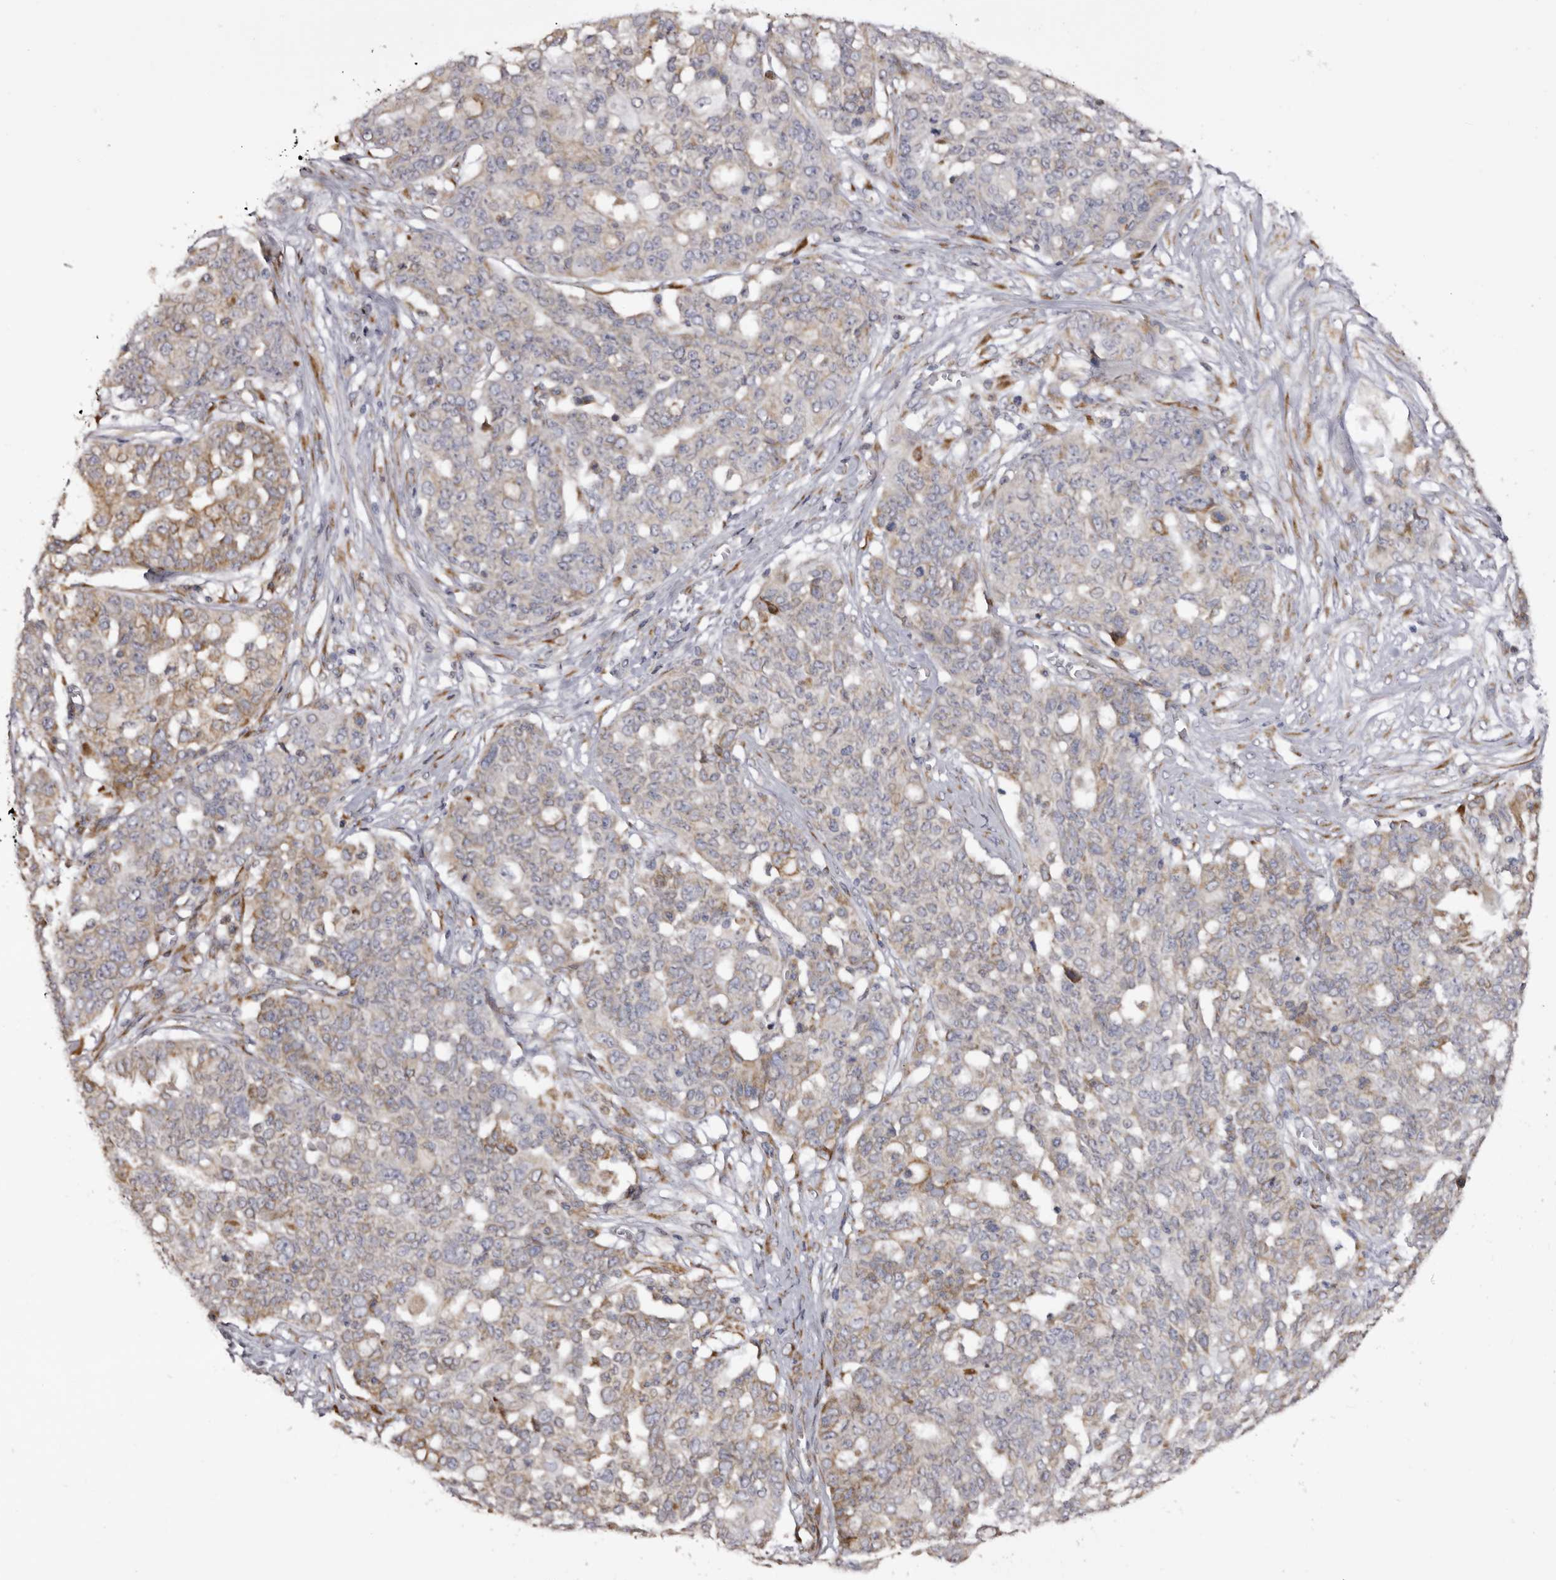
{"staining": {"intensity": "moderate", "quantity": "<25%", "location": "cytoplasmic/membranous"}, "tissue": "ovarian cancer", "cell_type": "Tumor cells", "image_type": "cancer", "snomed": [{"axis": "morphology", "description": "Cystadenocarcinoma, serous, NOS"}, {"axis": "topography", "description": "Soft tissue"}, {"axis": "topography", "description": "Ovary"}], "caption": "A high-resolution image shows immunohistochemistry (IHC) staining of ovarian cancer (serous cystadenocarcinoma), which reveals moderate cytoplasmic/membranous expression in approximately <25% of tumor cells. Immunohistochemistry (ihc) stains the protein in brown and the nuclei are stained blue.", "gene": "PIGX", "patient": {"sex": "female", "age": 57}}